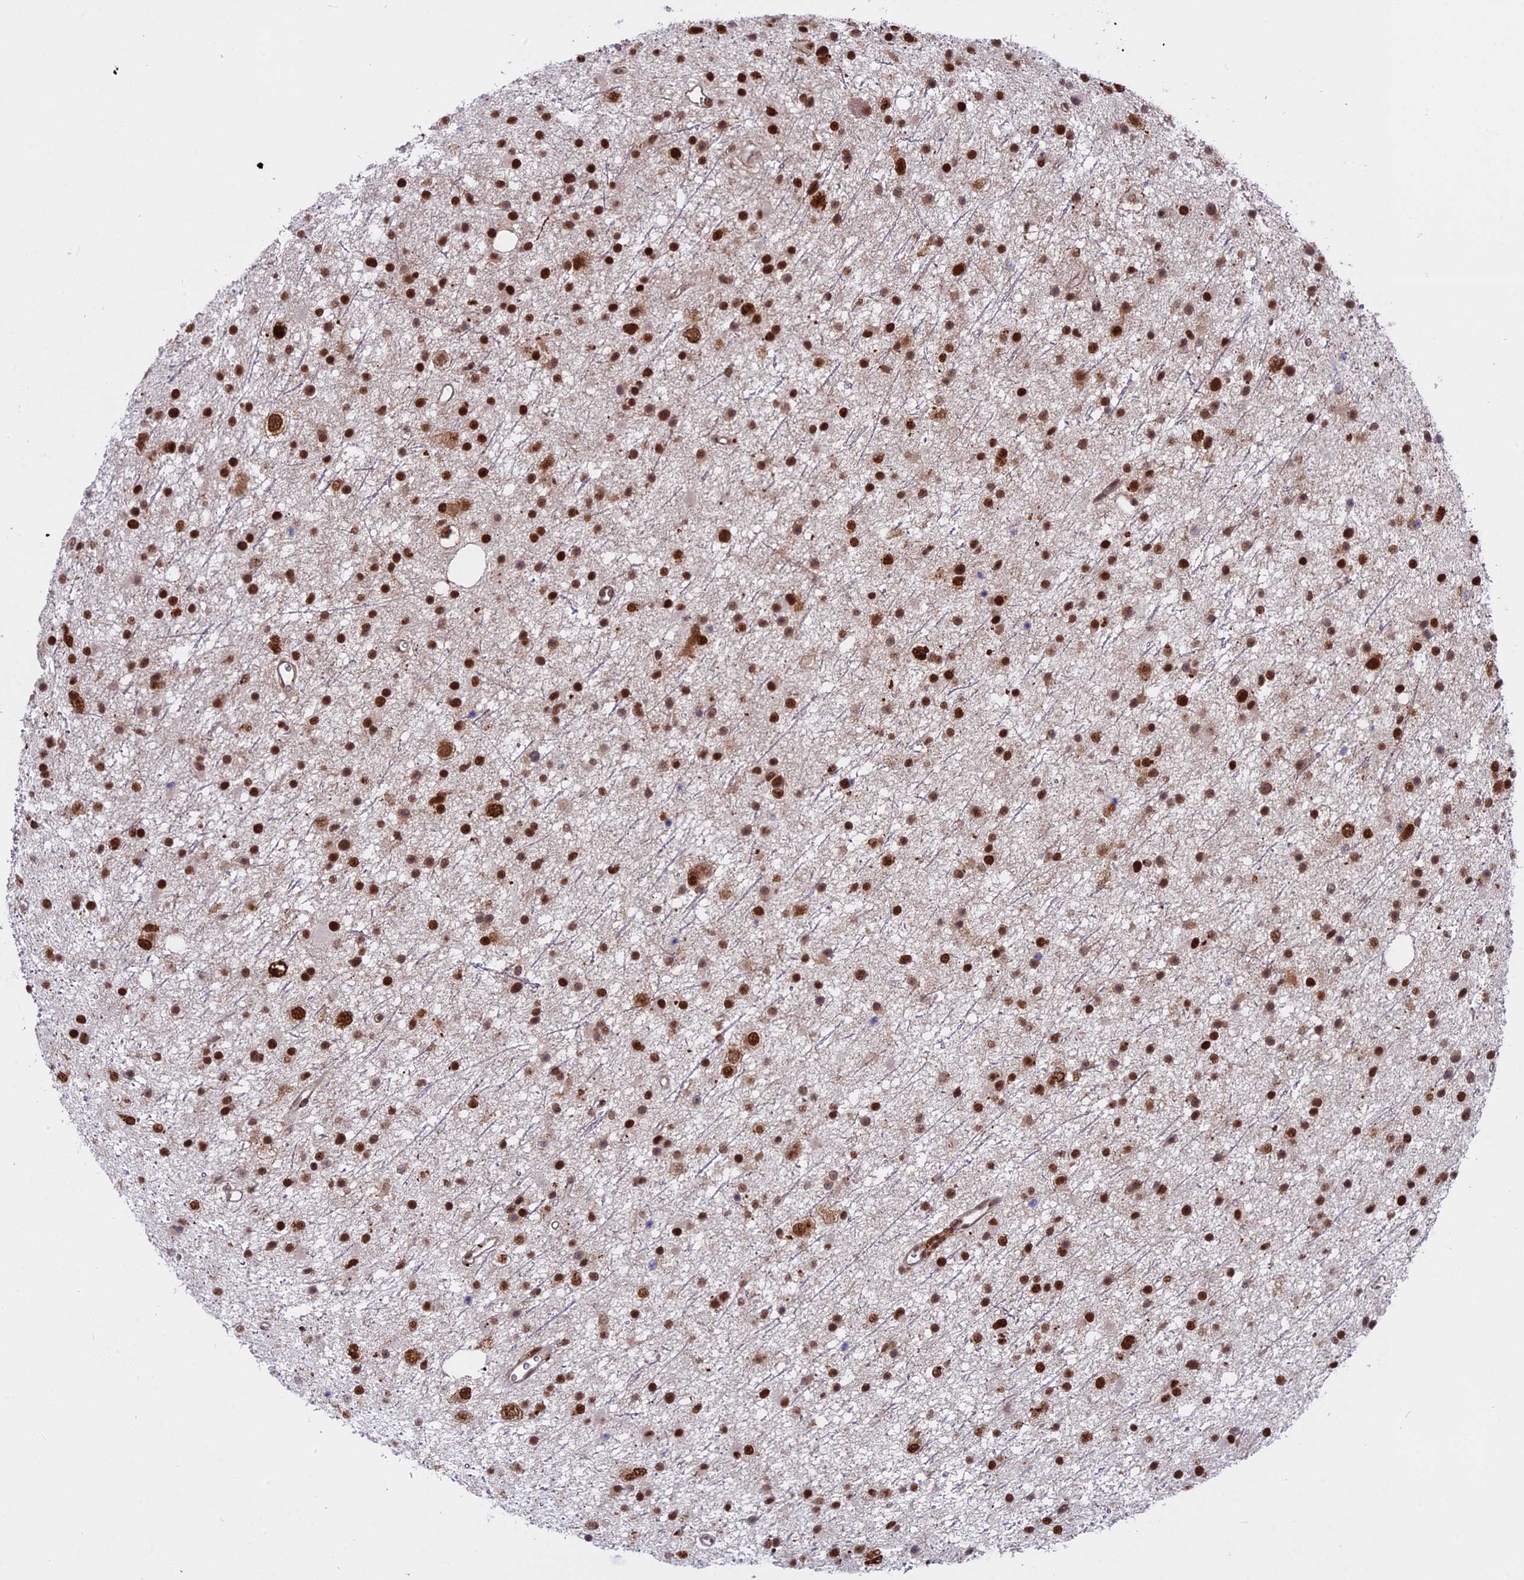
{"staining": {"intensity": "strong", "quantity": ">75%", "location": "nuclear"}, "tissue": "glioma", "cell_type": "Tumor cells", "image_type": "cancer", "snomed": [{"axis": "morphology", "description": "Glioma, malignant, Low grade"}, {"axis": "topography", "description": "Cerebral cortex"}], "caption": "The photomicrograph demonstrates immunohistochemical staining of malignant low-grade glioma. There is strong nuclear expression is identified in approximately >75% of tumor cells.", "gene": "RAMAC", "patient": {"sex": "female", "age": 39}}